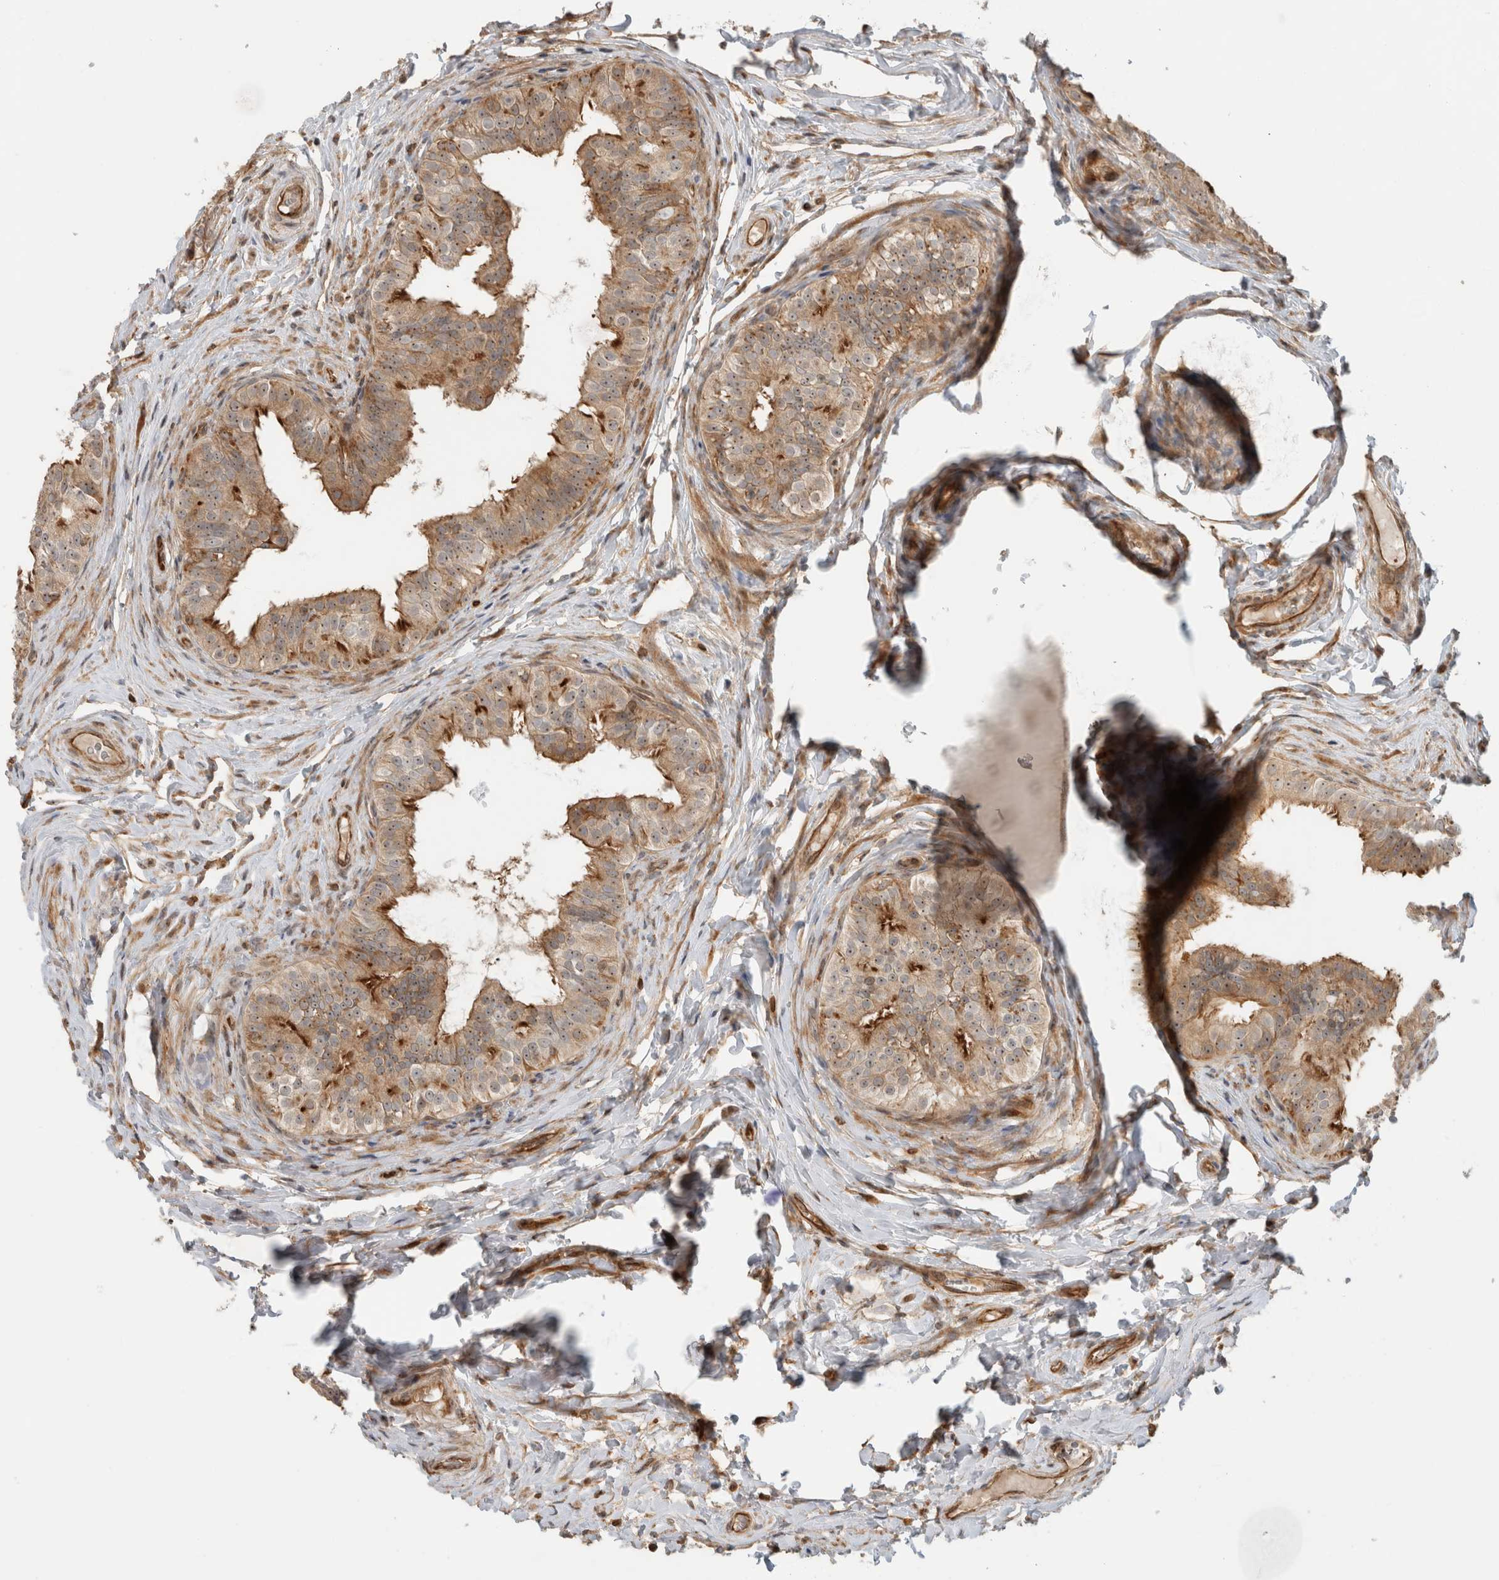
{"staining": {"intensity": "moderate", "quantity": ">75%", "location": "cytoplasmic/membranous,nuclear"}, "tissue": "epididymis", "cell_type": "Glandular cells", "image_type": "normal", "snomed": [{"axis": "morphology", "description": "Normal tissue, NOS"}, {"axis": "topography", "description": "Epididymis"}], "caption": "Protein analysis of benign epididymis displays moderate cytoplasmic/membranous,nuclear staining in about >75% of glandular cells. The protein of interest is stained brown, and the nuclei are stained in blue (DAB IHC with brightfield microscopy, high magnification).", "gene": "WASF2", "patient": {"sex": "male", "age": 49}}